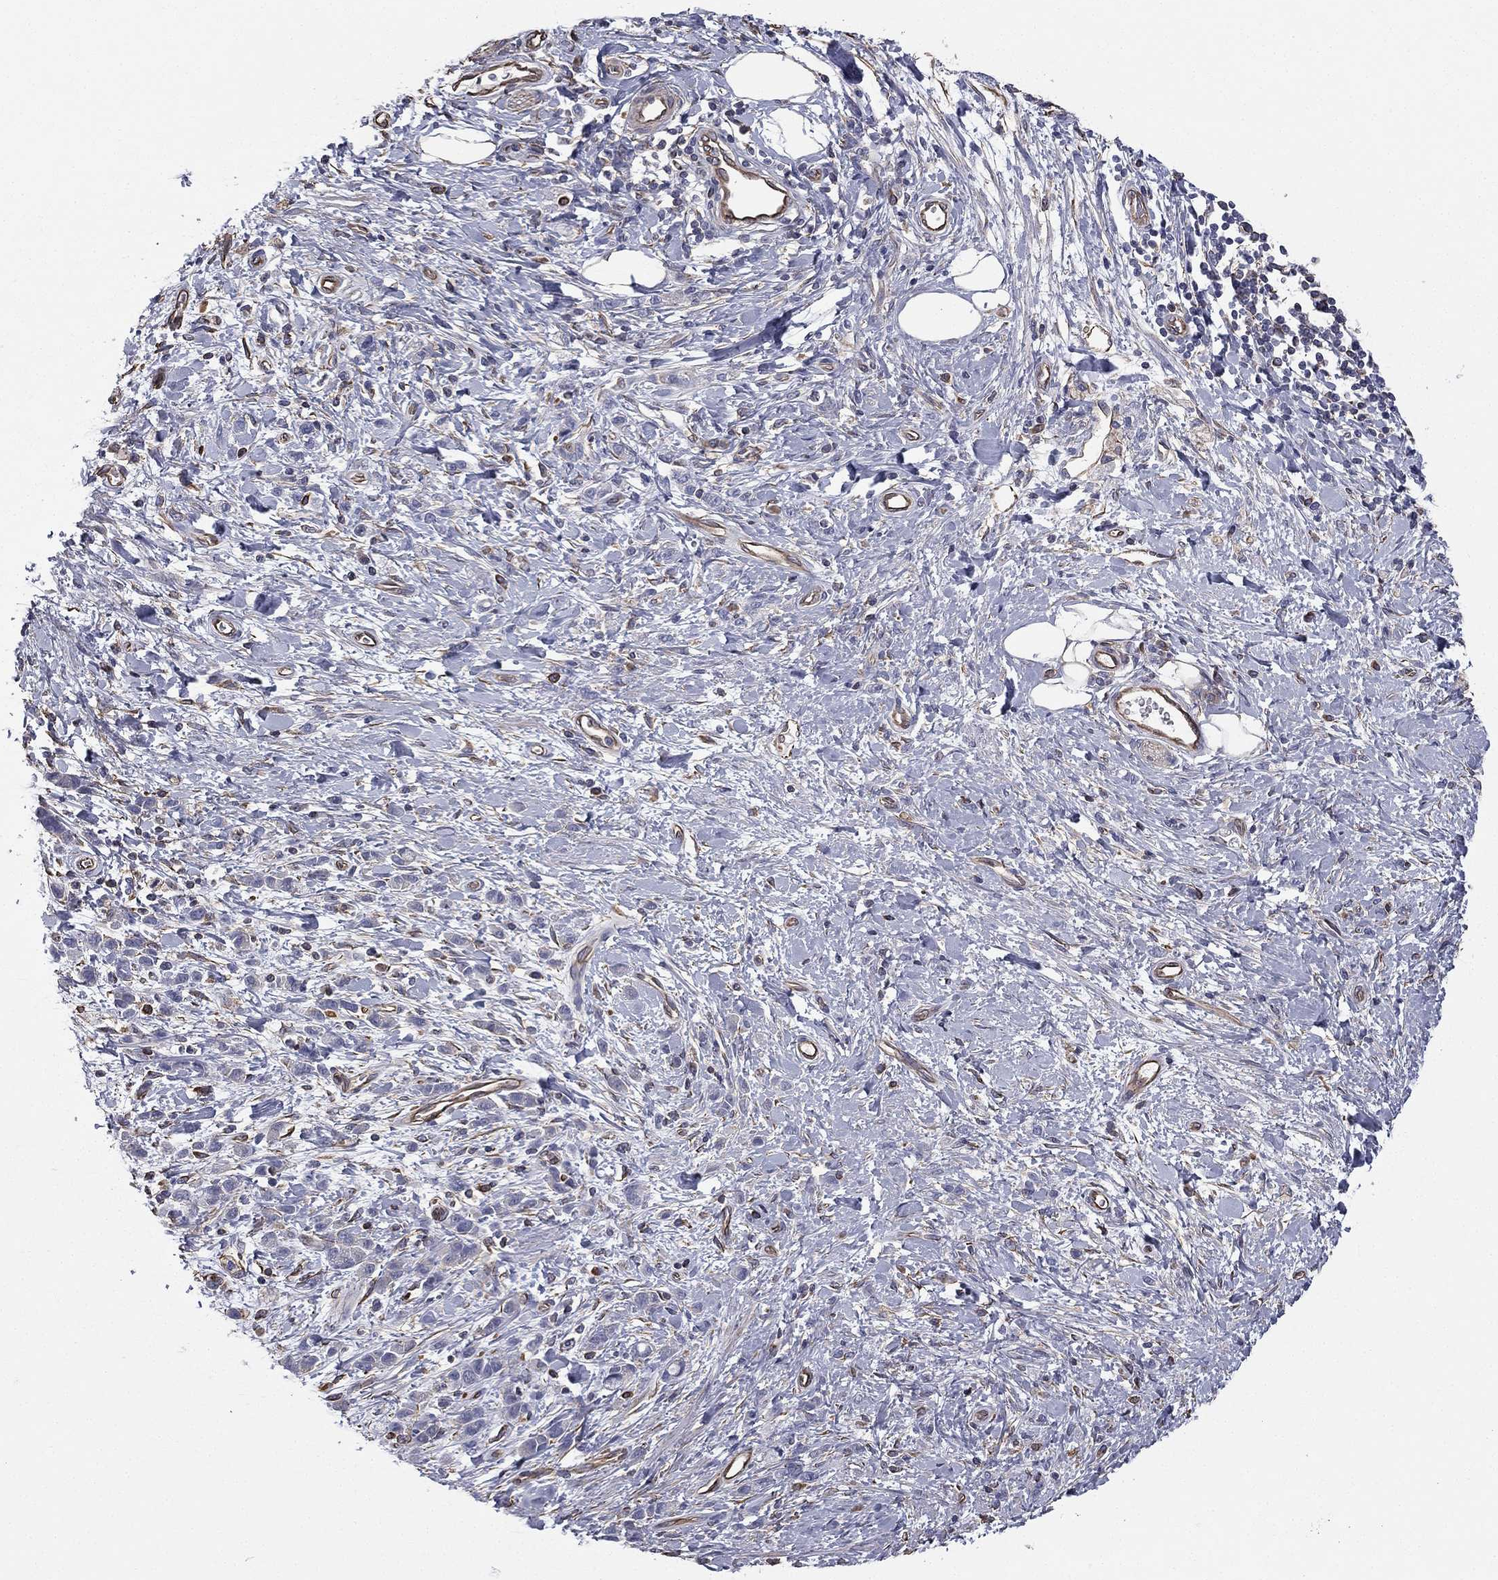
{"staining": {"intensity": "negative", "quantity": "none", "location": "none"}, "tissue": "stomach cancer", "cell_type": "Tumor cells", "image_type": "cancer", "snomed": [{"axis": "morphology", "description": "Adenocarcinoma, NOS"}, {"axis": "topography", "description": "Stomach"}], "caption": "The histopathology image reveals no significant expression in tumor cells of adenocarcinoma (stomach). (DAB (3,3'-diaminobenzidine) IHC, high magnification).", "gene": "SCUBE1", "patient": {"sex": "male", "age": 77}}